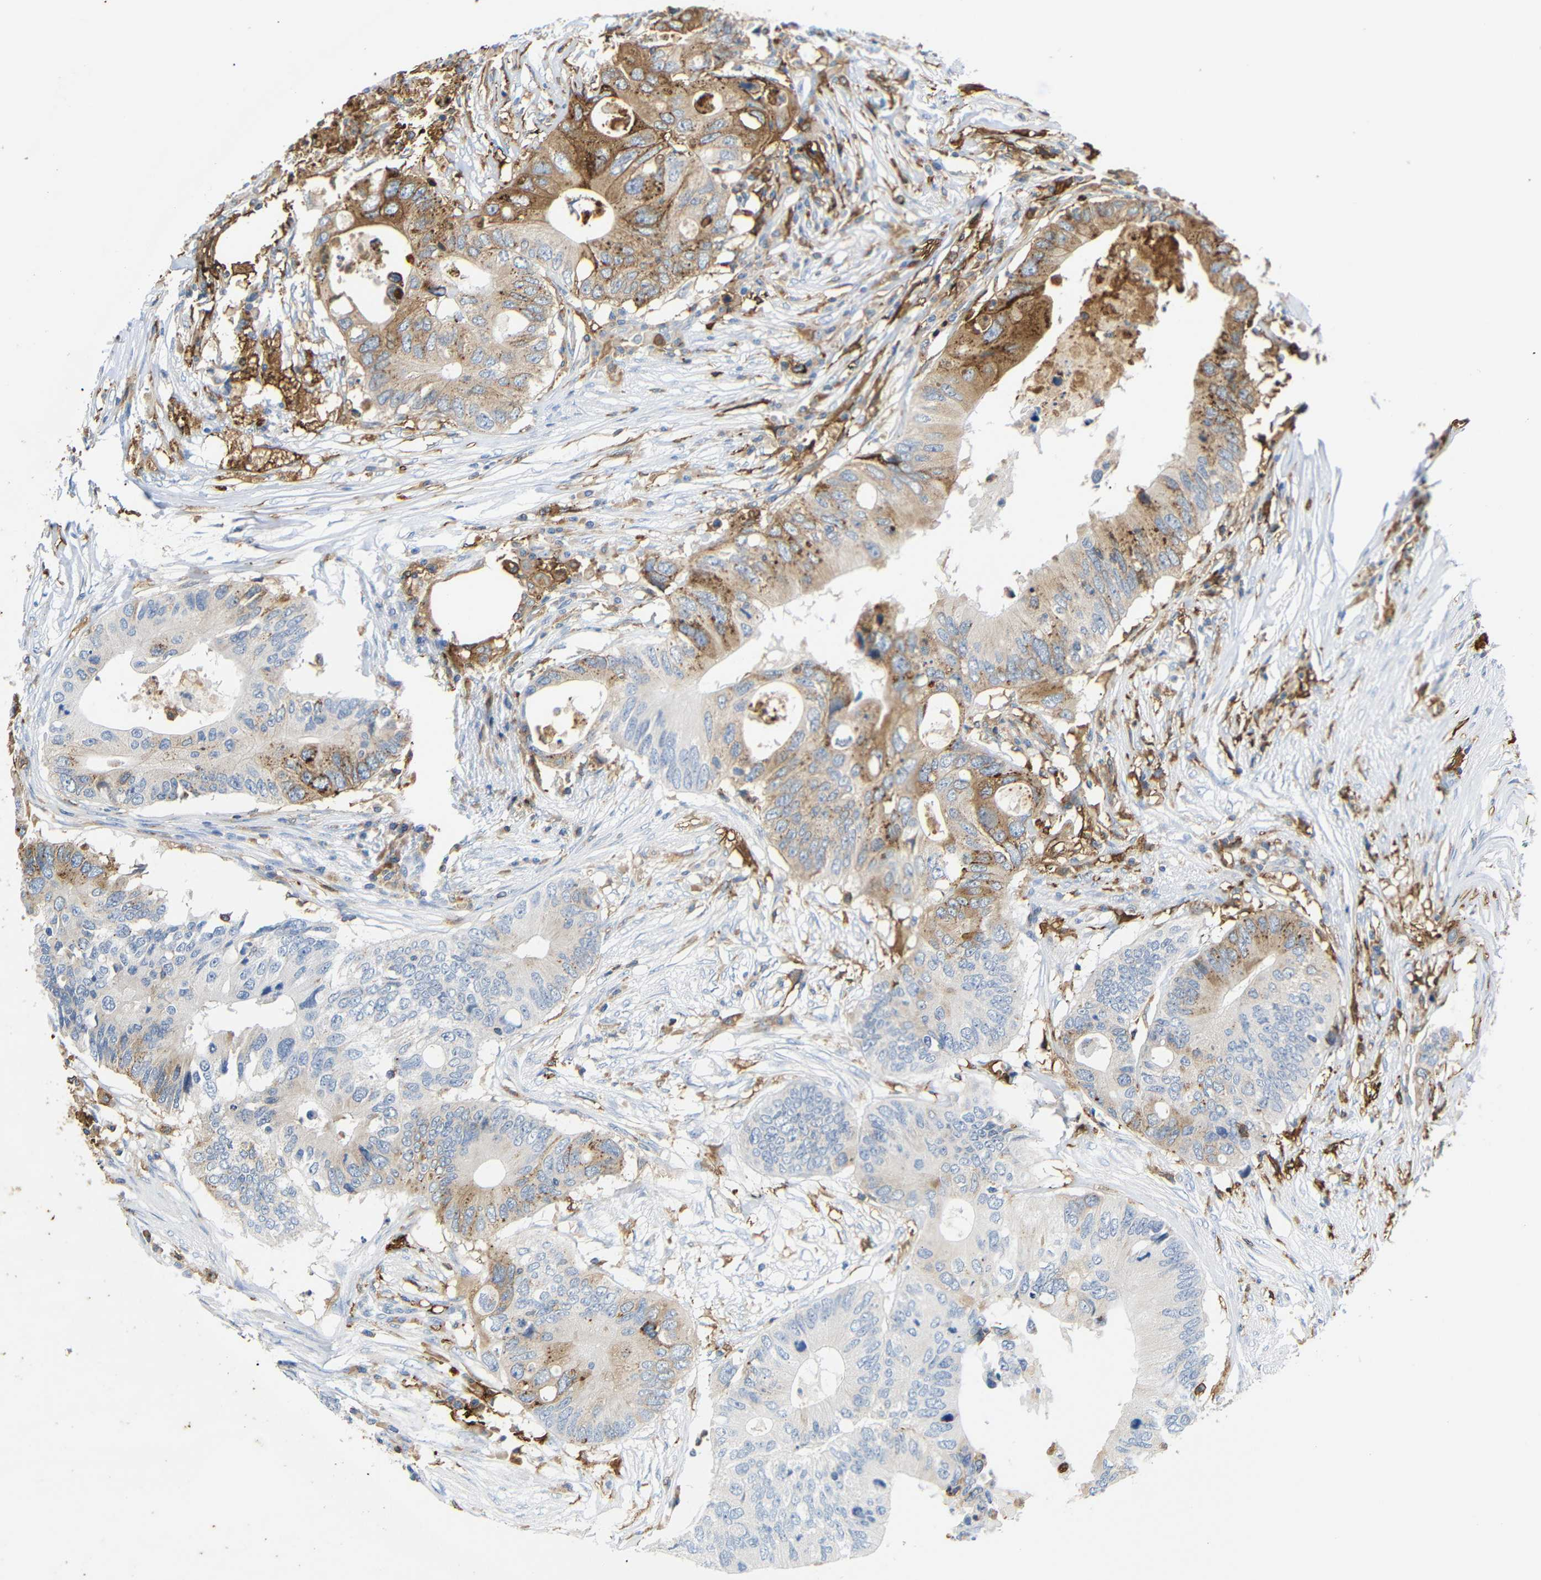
{"staining": {"intensity": "moderate", "quantity": "25%-75%", "location": "cytoplasmic/membranous"}, "tissue": "colorectal cancer", "cell_type": "Tumor cells", "image_type": "cancer", "snomed": [{"axis": "morphology", "description": "Adenocarcinoma, NOS"}, {"axis": "topography", "description": "Colon"}], "caption": "Immunohistochemistry image of adenocarcinoma (colorectal) stained for a protein (brown), which shows medium levels of moderate cytoplasmic/membranous staining in approximately 25%-75% of tumor cells.", "gene": "HLA-DQB1", "patient": {"sex": "male", "age": 71}}